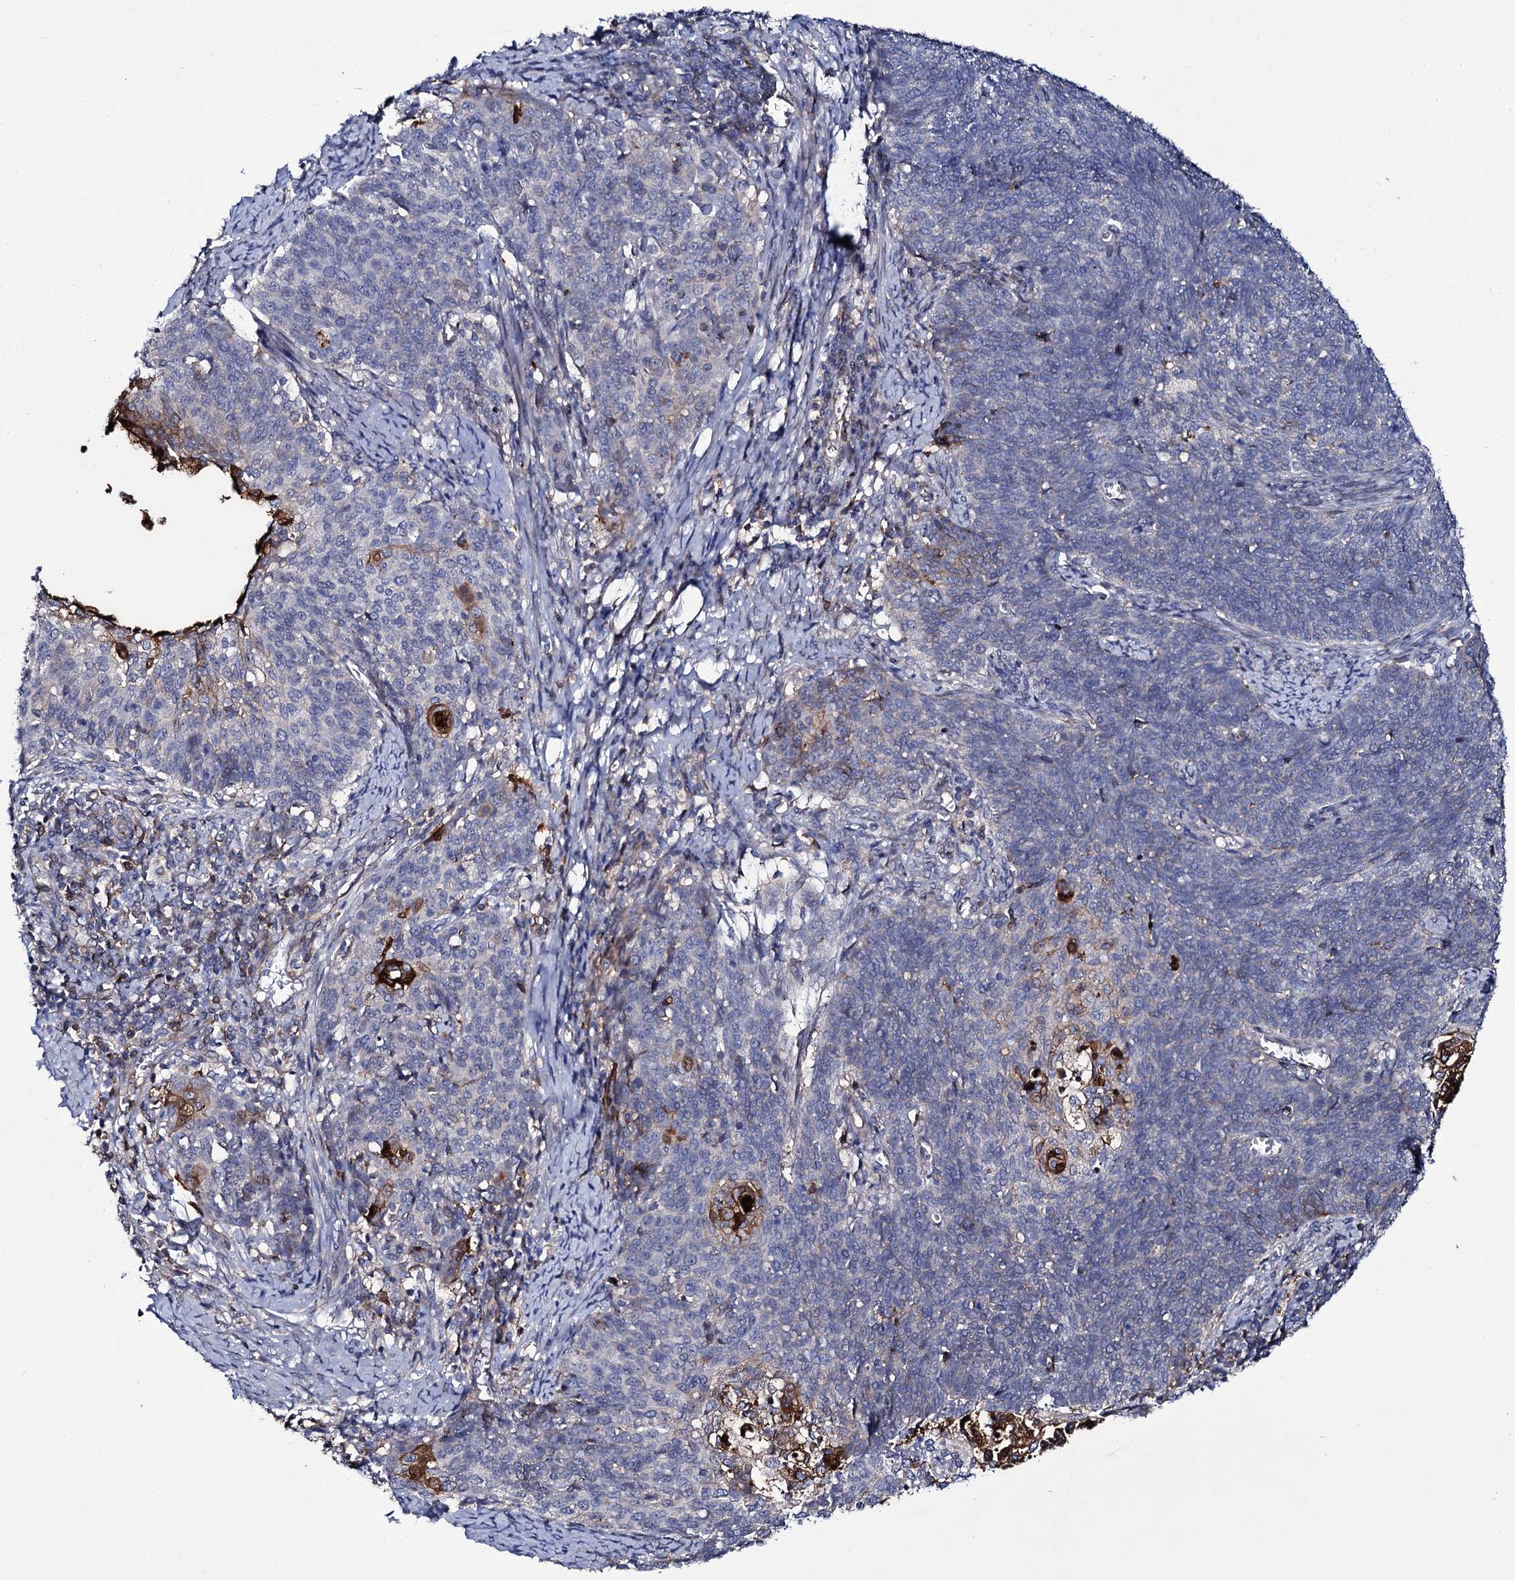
{"staining": {"intensity": "negative", "quantity": "none", "location": "none"}, "tissue": "cervical cancer", "cell_type": "Tumor cells", "image_type": "cancer", "snomed": [{"axis": "morphology", "description": "Squamous cell carcinoma, NOS"}, {"axis": "topography", "description": "Cervix"}], "caption": "This is an IHC histopathology image of human cervical squamous cell carcinoma. There is no expression in tumor cells.", "gene": "TTC23", "patient": {"sex": "female", "age": 39}}